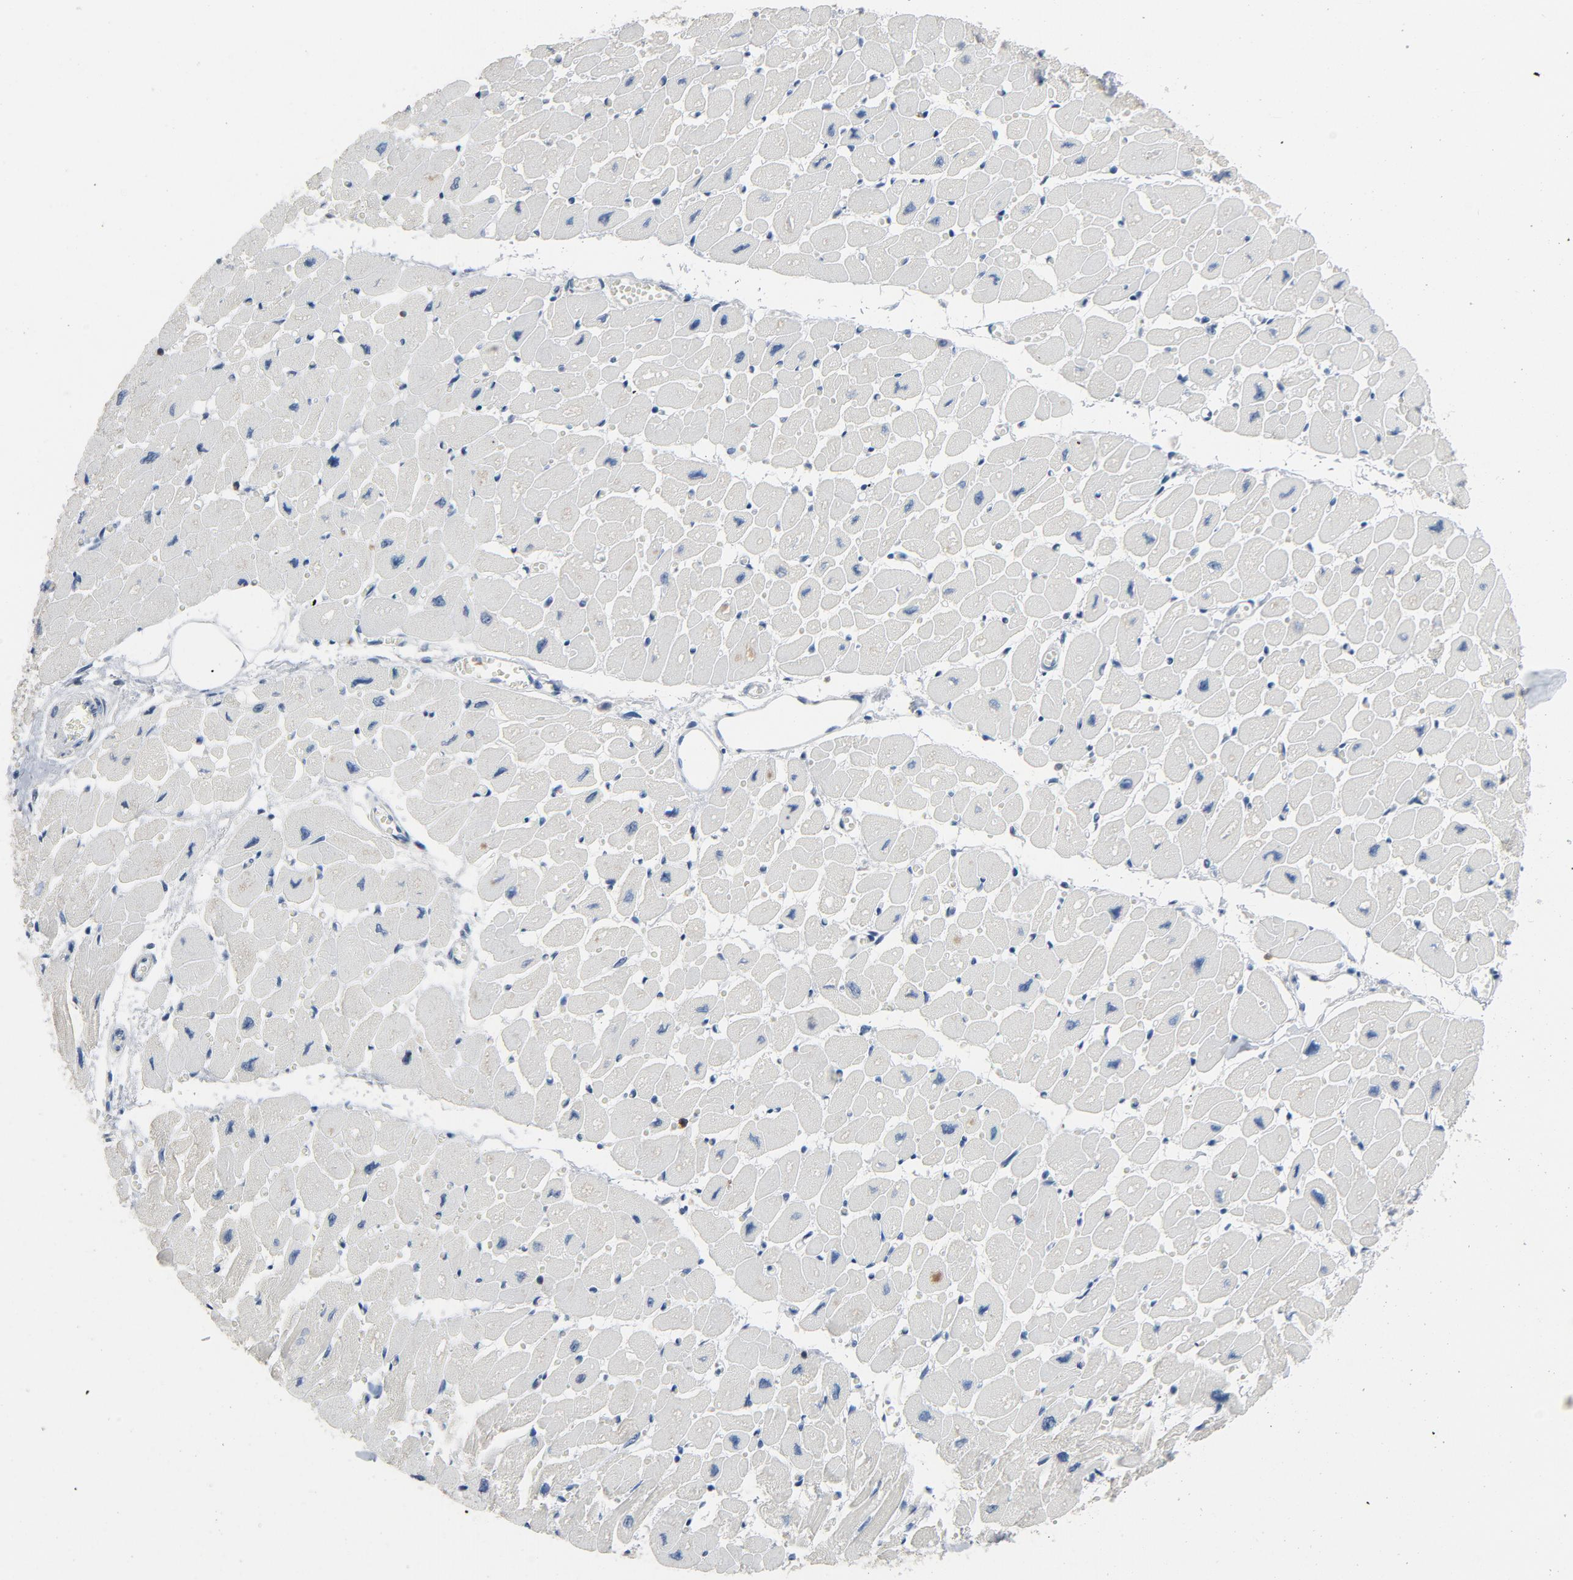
{"staining": {"intensity": "negative", "quantity": "none", "location": "none"}, "tissue": "heart muscle", "cell_type": "Cardiomyocytes", "image_type": "normal", "snomed": [{"axis": "morphology", "description": "Normal tissue, NOS"}, {"axis": "topography", "description": "Heart"}], "caption": "DAB immunohistochemical staining of normal human heart muscle demonstrates no significant positivity in cardiomyocytes.", "gene": "LCK", "patient": {"sex": "female", "age": 54}}